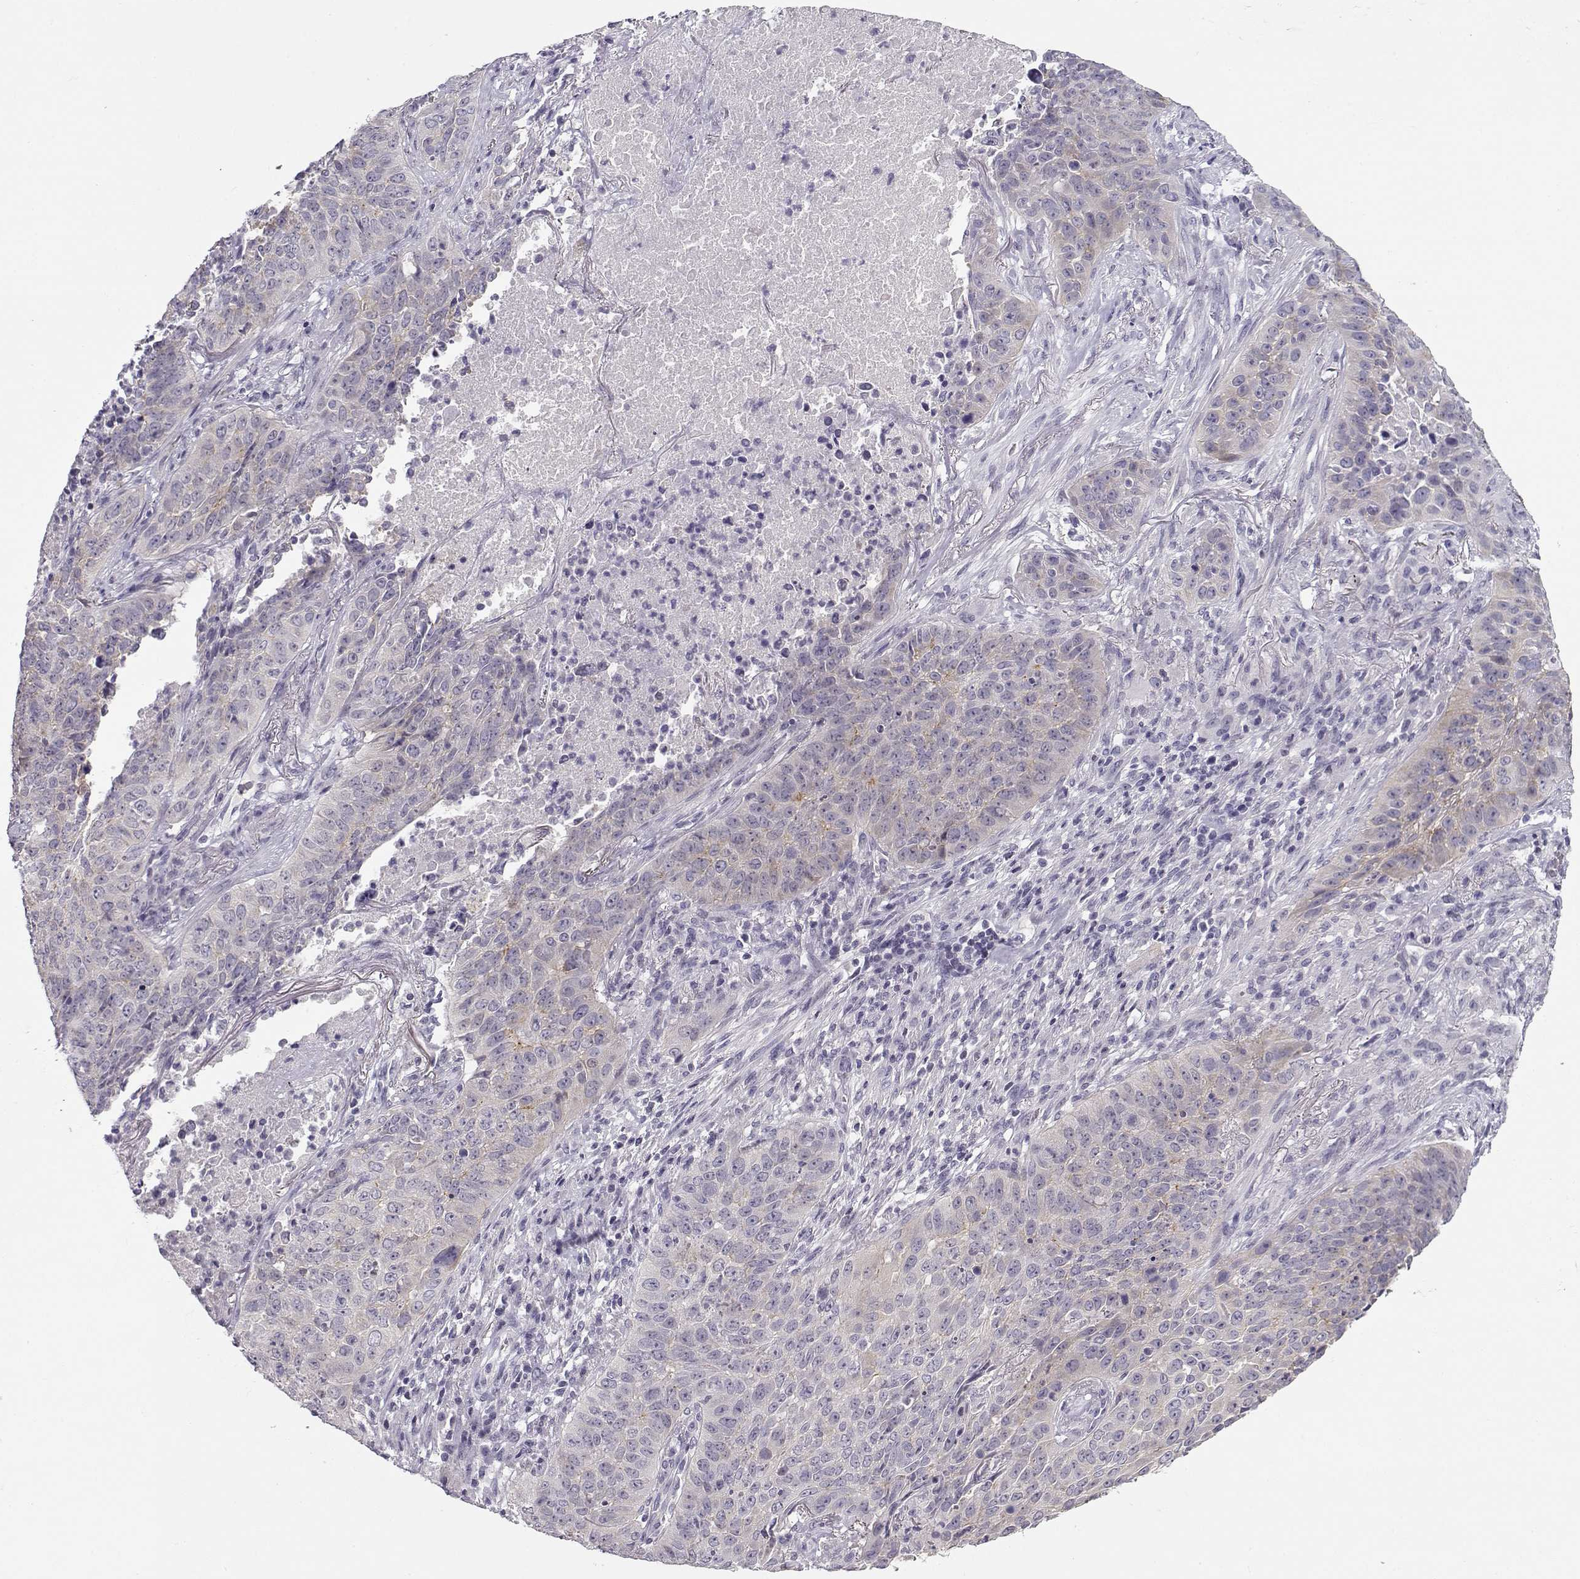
{"staining": {"intensity": "weak", "quantity": "25%-75%", "location": "cytoplasmic/membranous"}, "tissue": "lung cancer", "cell_type": "Tumor cells", "image_type": "cancer", "snomed": [{"axis": "morphology", "description": "Normal tissue, NOS"}, {"axis": "morphology", "description": "Squamous cell carcinoma, NOS"}, {"axis": "topography", "description": "Bronchus"}, {"axis": "topography", "description": "Lung"}], "caption": "Squamous cell carcinoma (lung) stained for a protein (brown) demonstrates weak cytoplasmic/membranous positive expression in approximately 25%-75% of tumor cells.", "gene": "CRX", "patient": {"sex": "male", "age": 64}}